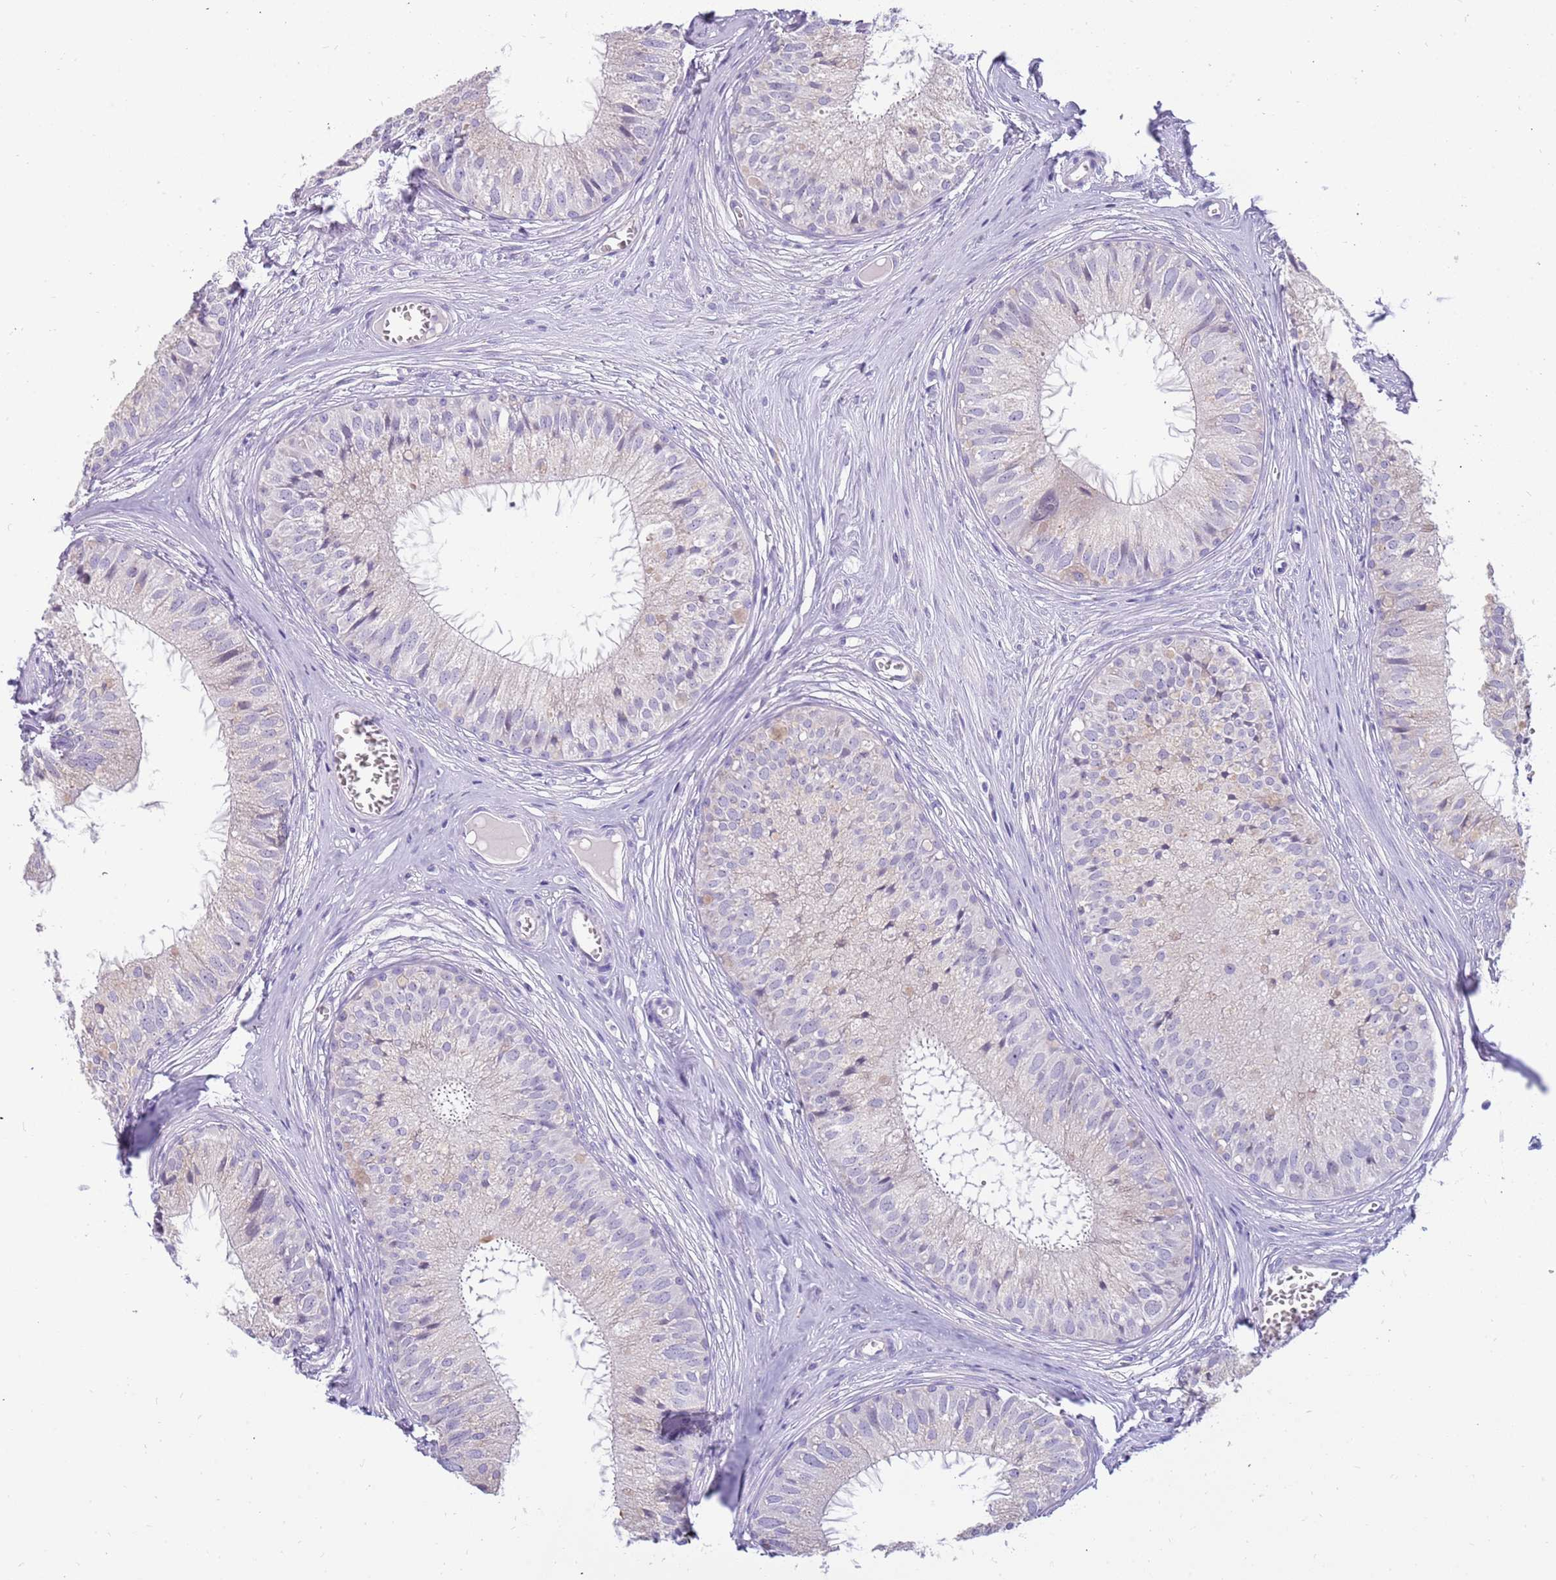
{"staining": {"intensity": "negative", "quantity": "none", "location": "none"}, "tissue": "epididymis", "cell_type": "Glandular cells", "image_type": "normal", "snomed": [{"axis": "morphology", "description": "Normal tissue, NOS"}, {"axis": "topography", "description": "Epididymis"}], "caption": "IHC image of benign human epididymis stained for a protein (brown), which shows no positivity in glandular cells.", "gene": "RHCG", "patient": {"sex": "male", "age": 36}}